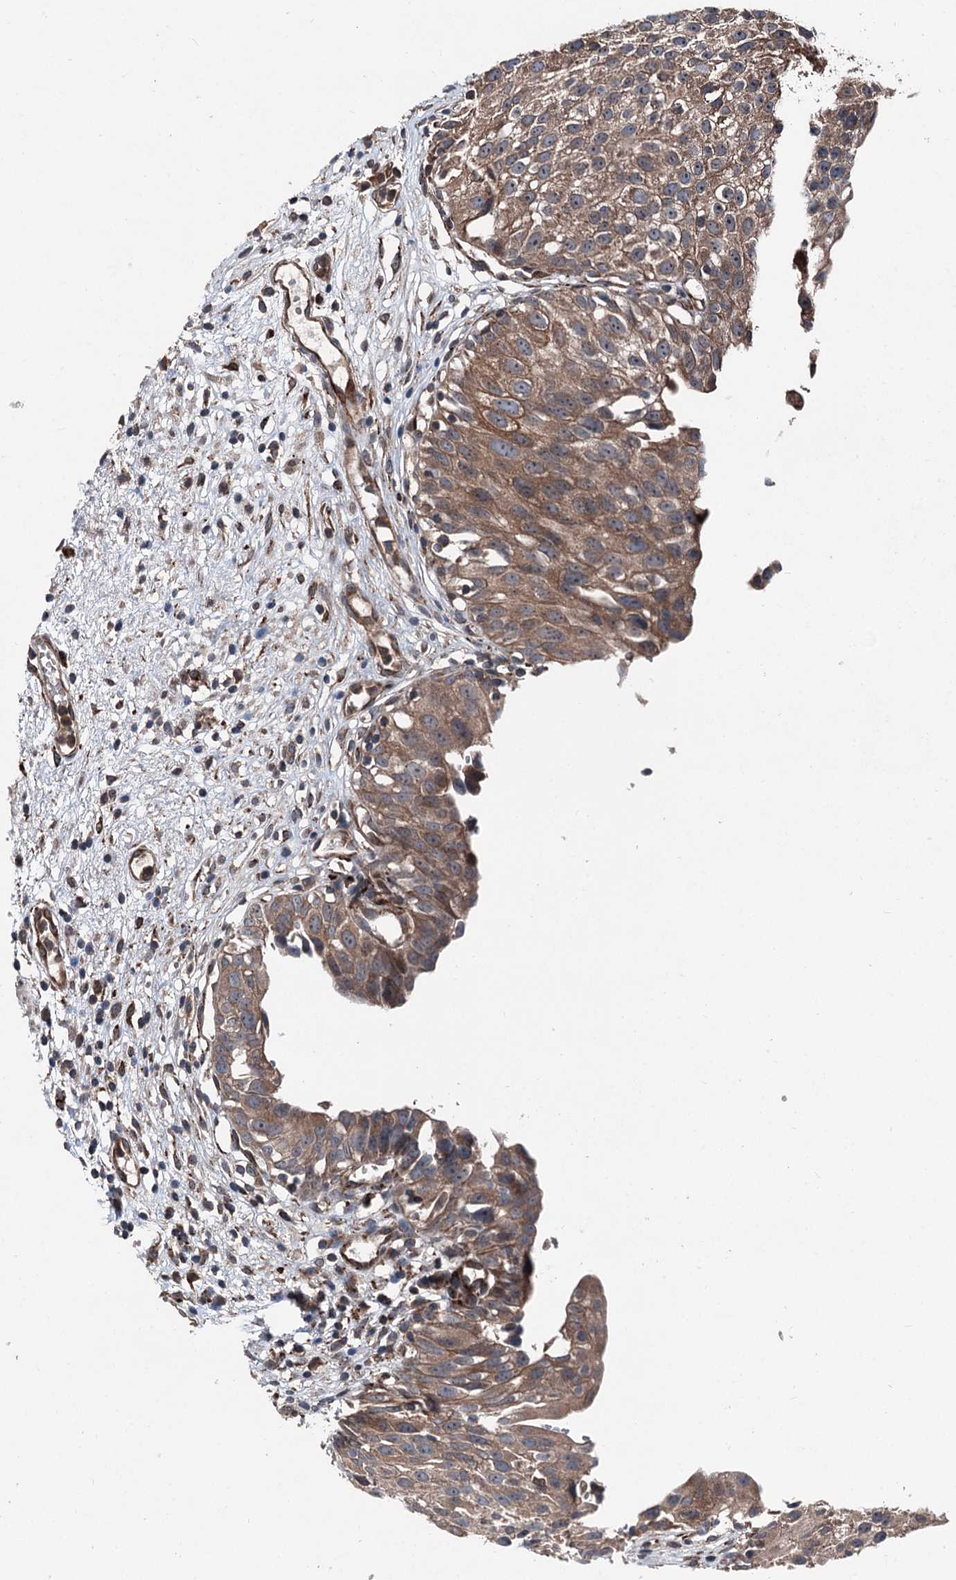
{"staining": {"intensity": "moderate", "quantity": ">75%", "location": "cytoplasmic/membranous"}, "tissue": "urinary bladder", "cell_type": "Urothelial cells", "image_type": "normal", "snomed": [{"axis": "morphology", "description": "Normal tissue, NOS"}, {"axis": "topography", "description": "Urinary bladder"}], "caption": "Immunohistochemistry (IHC) of unremarkable human urinary bladder displays medium levels of moderate cytoplasmic/membranous staining in approximately >75% of urothelial cells.", "gene": "DDIAS", "patient": {"sex": "male", "age": 51}}